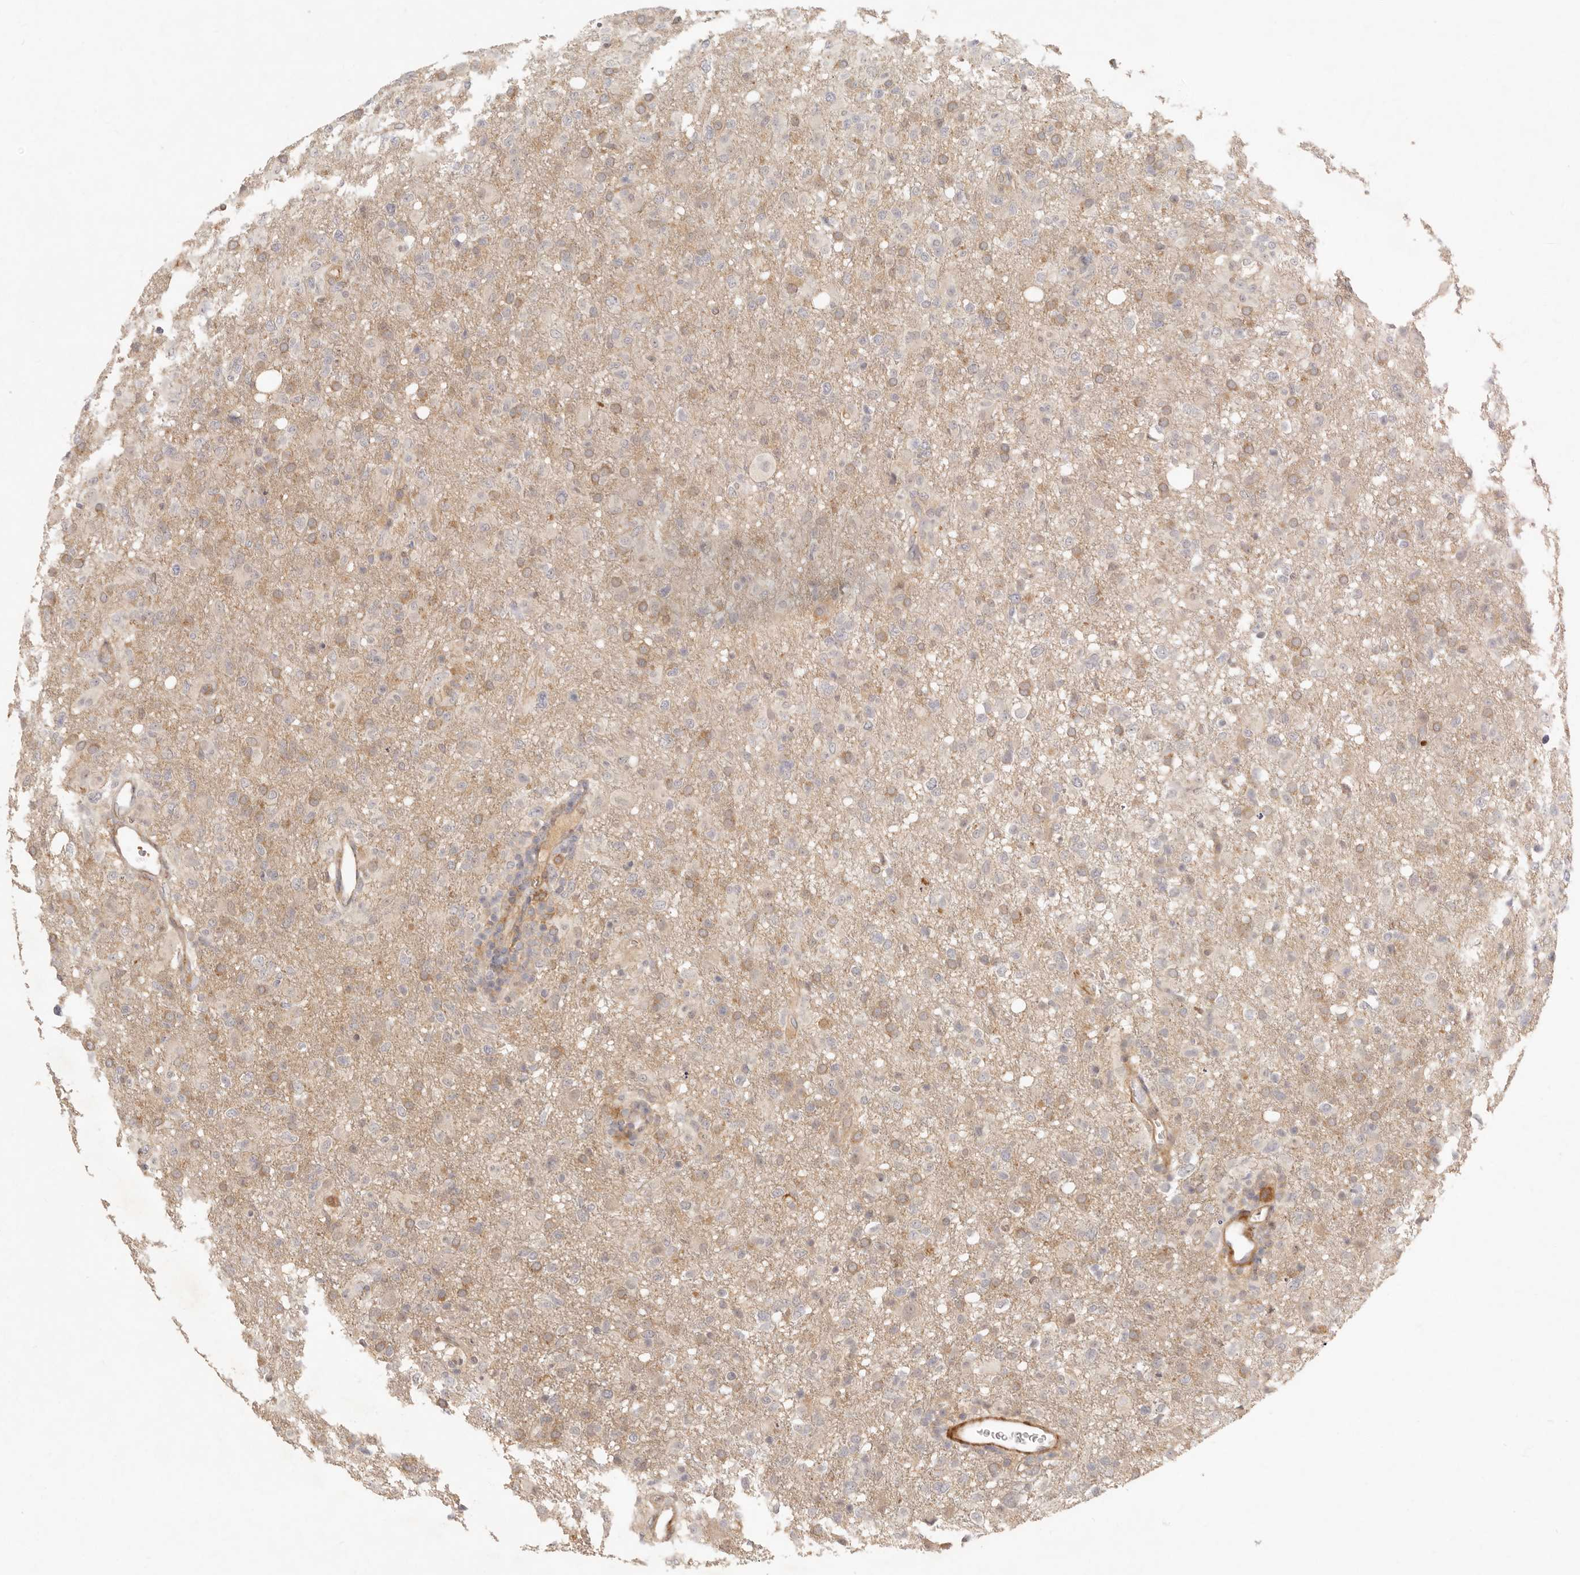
{"staining": {"intensity": "moderate", "quantity": "25%-75%", "location": "cytoplasmic/membranous"}, "tissue": "glioma", "cell_type": "Tumor cells", "image_type": "cancer", "snomed": [{"axis": "morphology", "description": "Glioma, malignant, High grade"}, {"axis": "topography", "description": "Brain"}], "caption": "This is a micrograph of IHC staining of glioma, which shows moderate expression in the cytoplasmic/membranous of tumor cells.", "gene": "VIPR1", "patient": {"sex": "female", "age": 57}}